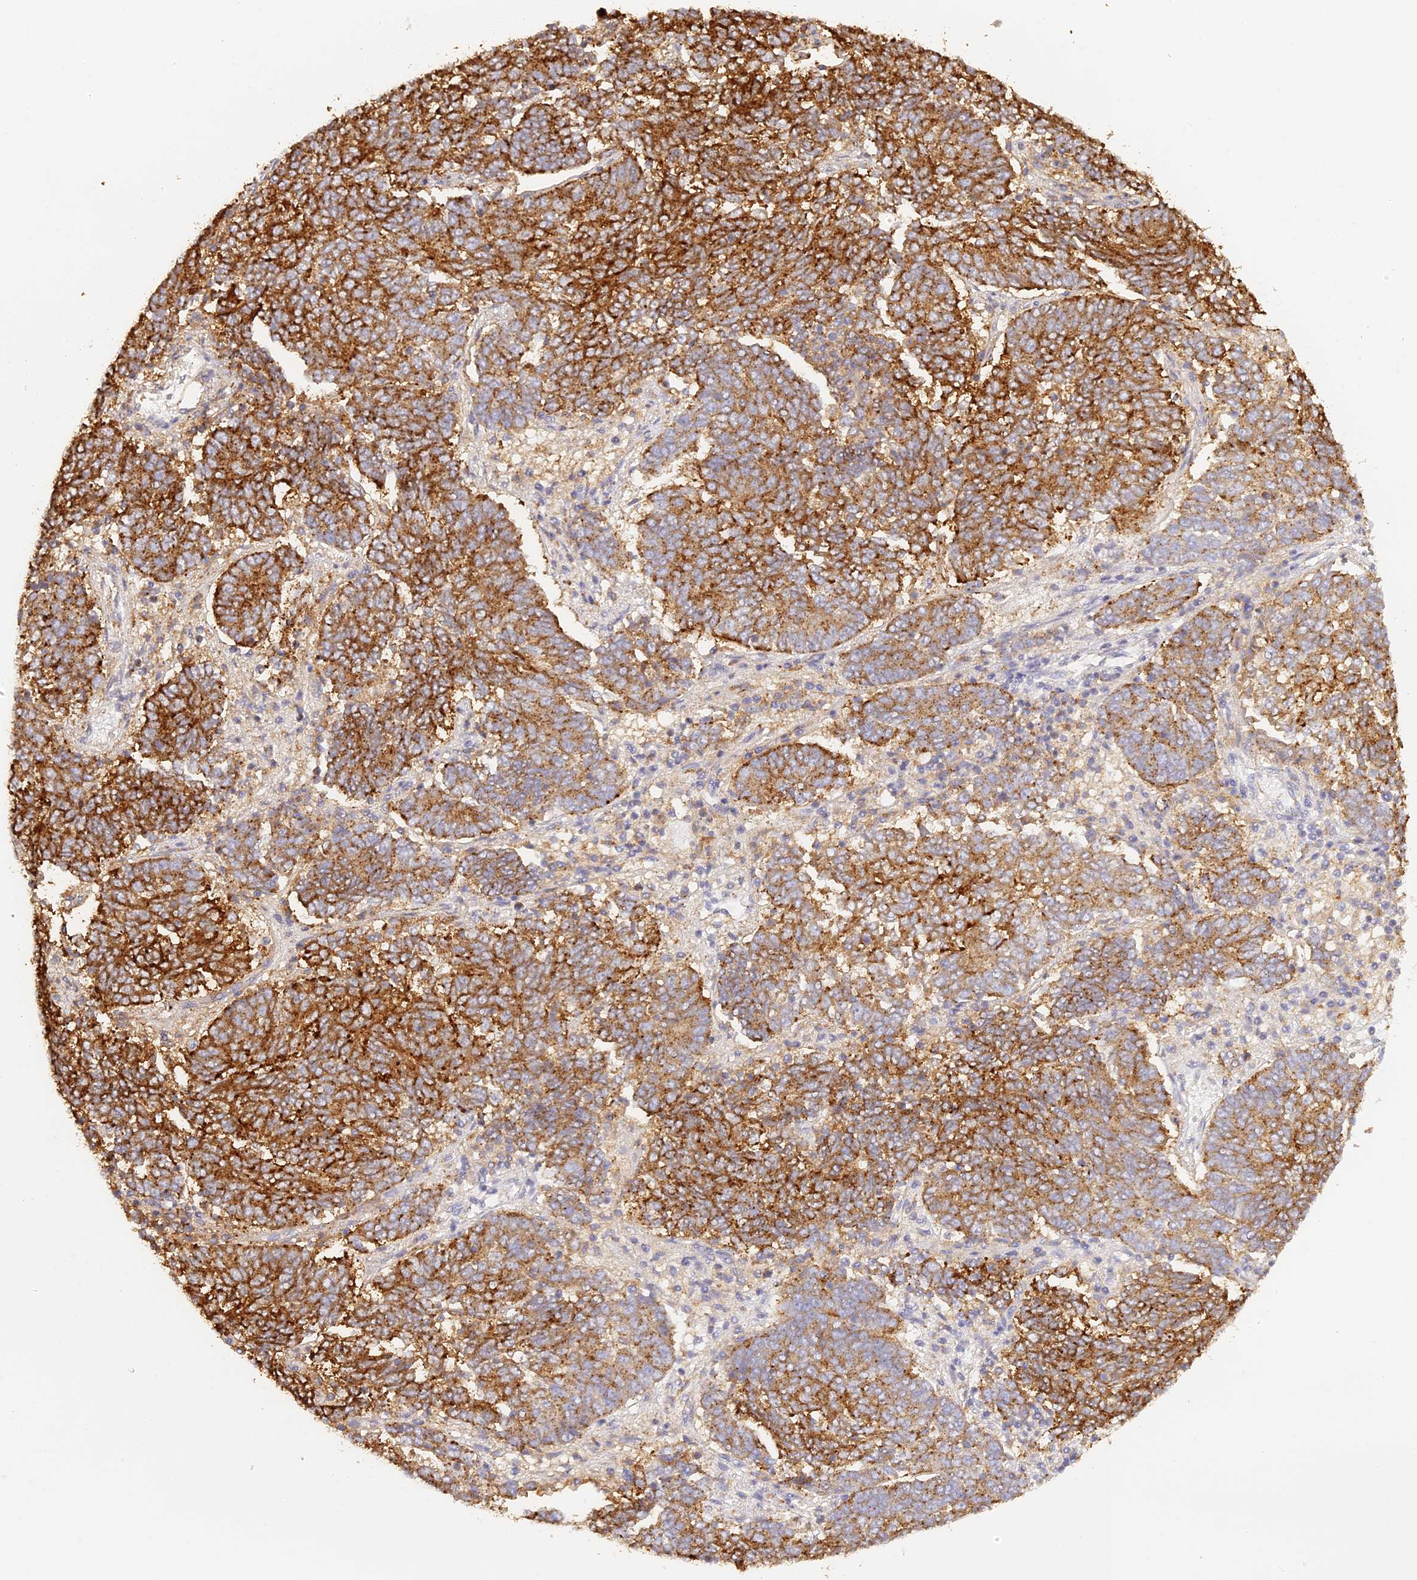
{"staining": {"intensity": "moderate", "quantity": ">75%", "location": "cytoplasmic/membranous"}, "tissue": "endometrial cancer", "cell_type": "Tumor cells", "image_type": "cancer", "snomed": [{"axis": "morphology", "description": "Adenocarcinoma, NOS"}, {"axis": "topography", "description": "Endometrium"}], "caption": "There is medium levels of moderate cytoplasmic/membranous expression in tumor cells of endometrial cancer (adenocarcinoma), as demonstrated by immunohistochemical staining (brown color).", "gene": "LAMP2", "patient": {"sex": "female", "age": 80}}